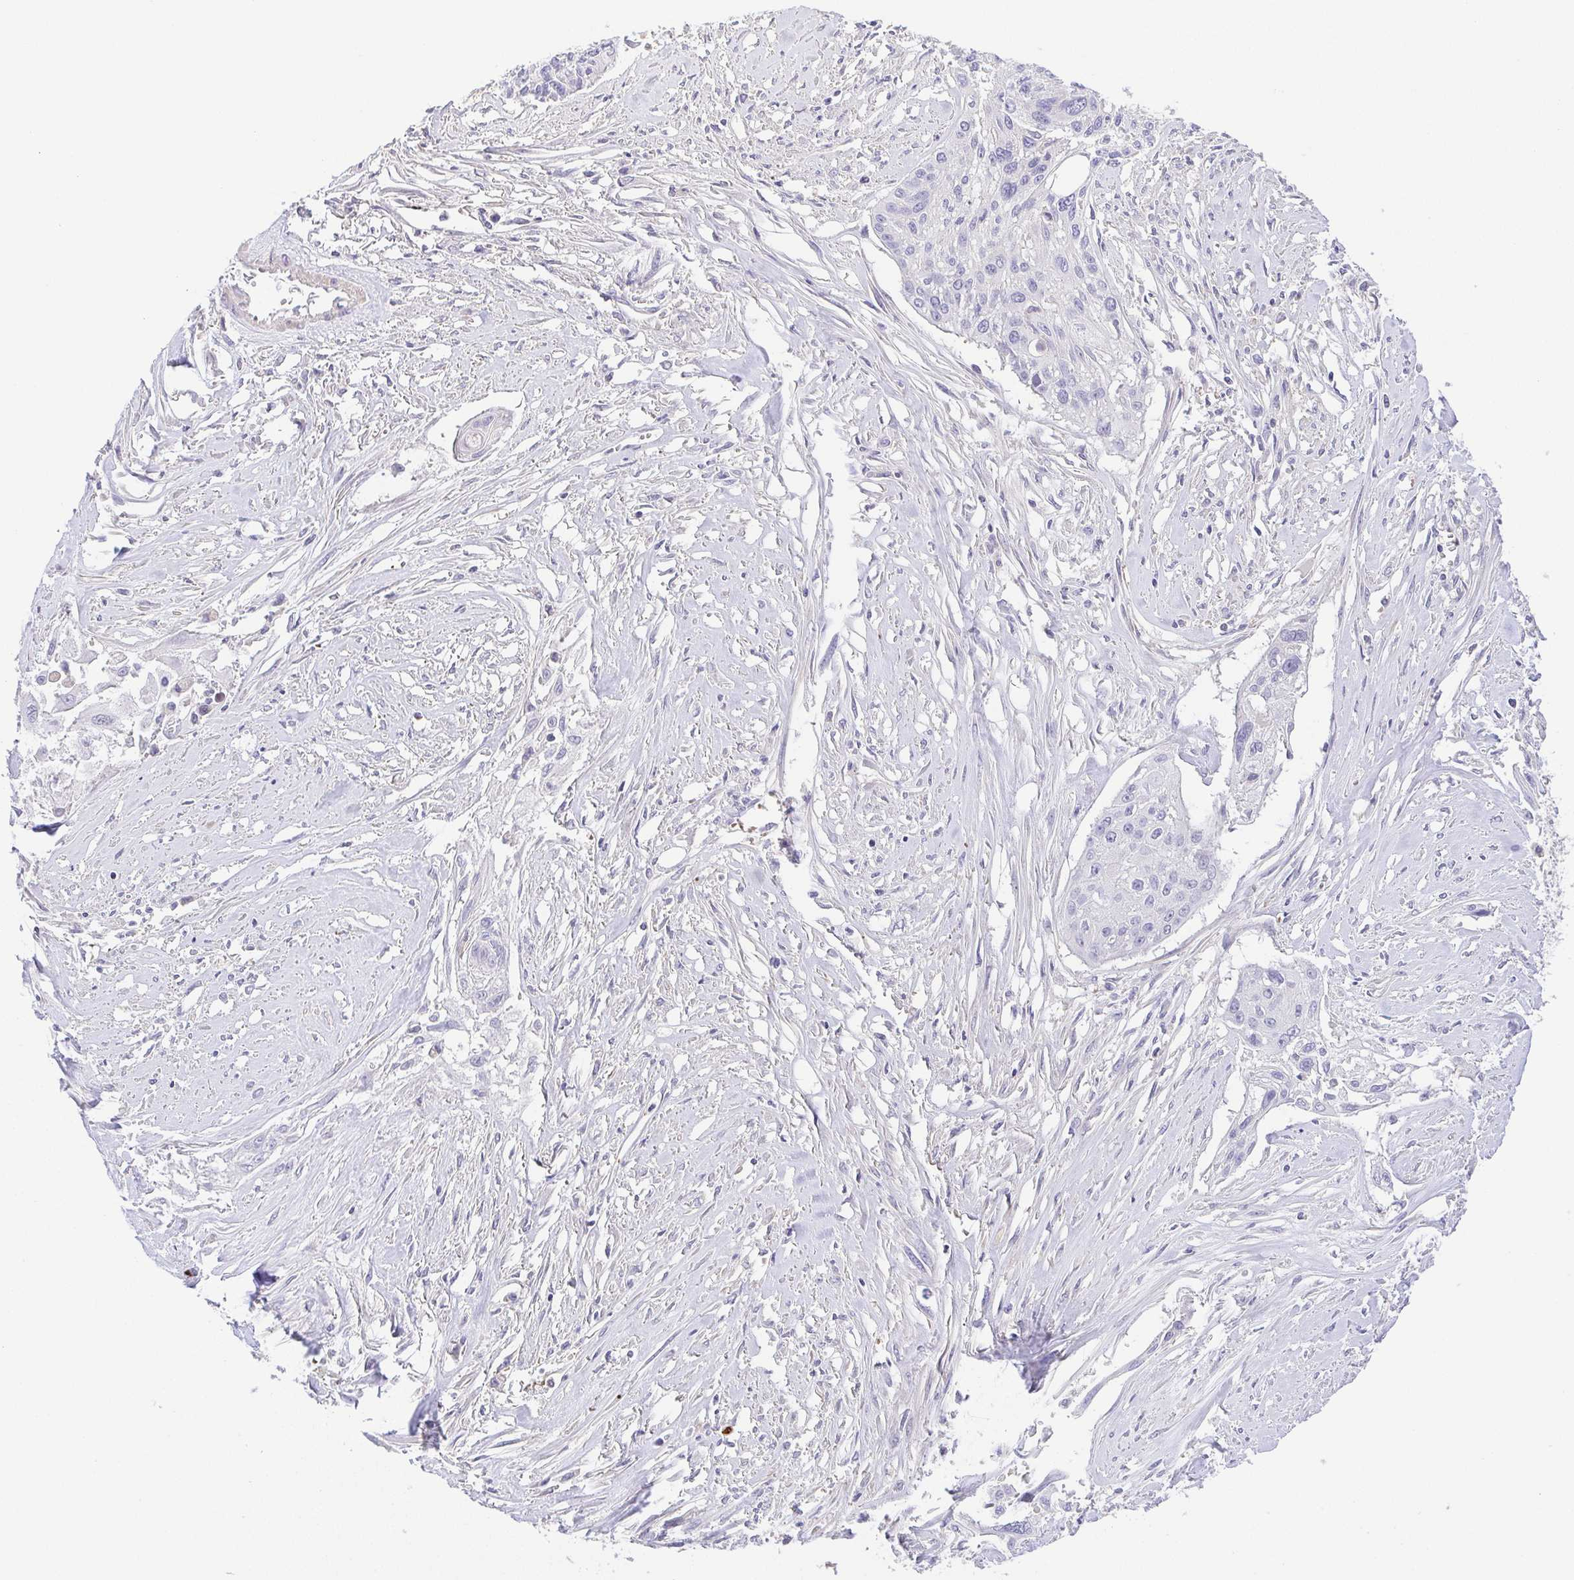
{"staining": {"intensity": "negative", "quantity": "none", "location": "none"}, "tissue": "cervical cancer", "cell_type": "Tumor cells", "image_type": "cancer", "snomed": [{"axis": "morphology", "description": "Squamous cell carcinoma, NOS"}, {"axis": "topography", "description": "Cervix"}], "caption": "IHC micrograph of human cervical cancer (squamous cell carcinoma) stained for a protein (brown), which shows no positivity in tumor cells.", "gene": "PRR14L", "patient": {"sex": "female", "age": 49}}